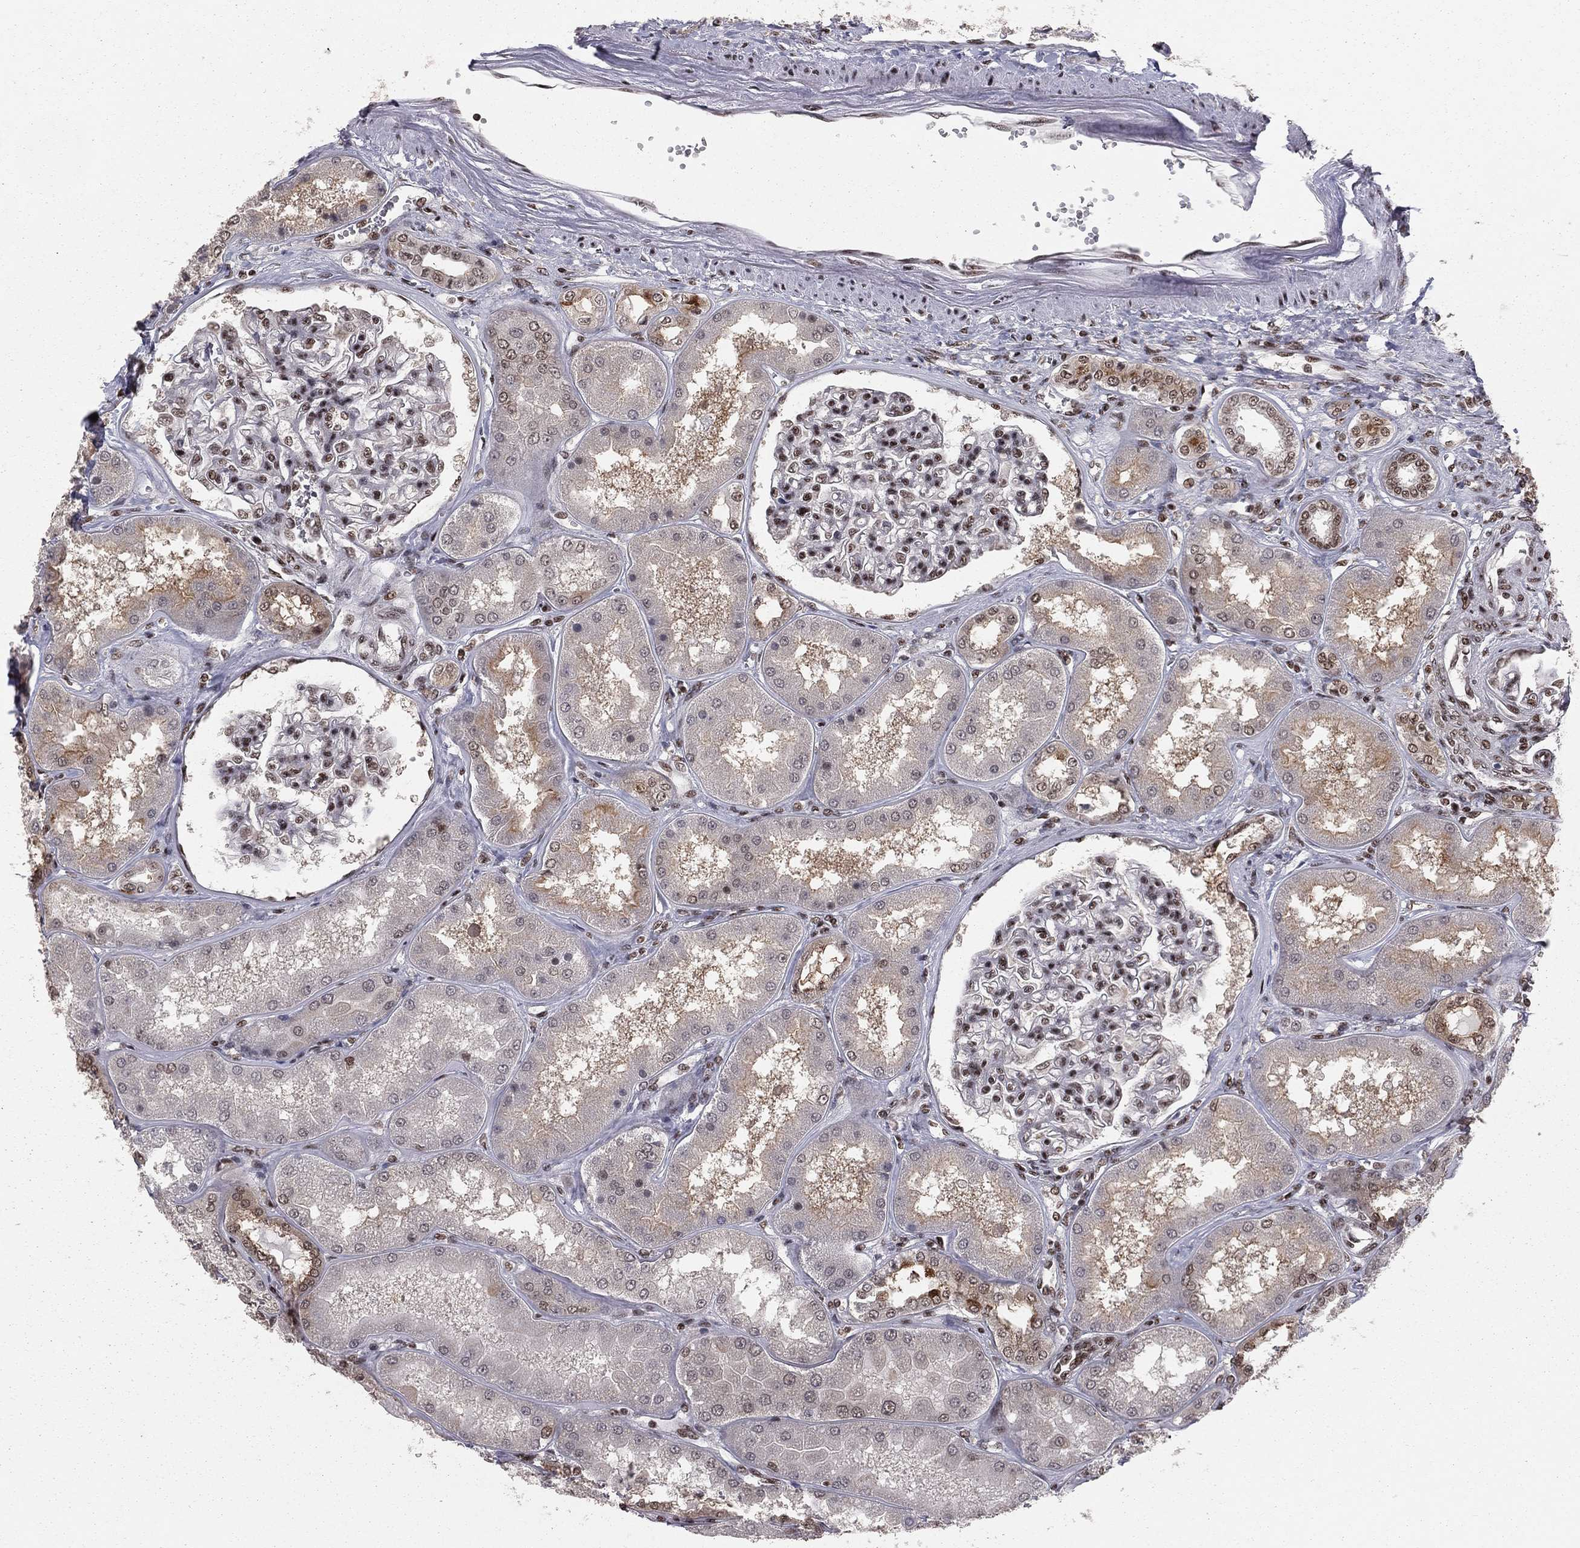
{"staining": {"intensity": "strong", "quantity": "25%-75%", "location": "nuclear"}, "tissue": "kidney", "cell_type": "Cells in glomeruli", "image_type": "normal", "snomed": [{"axis": "morphology", "description": "Normal tissue, NOS"}, {"axis": "topography", "description": "Kidney"}], "caption": "Kidney stained with immunohistochemistry (IHC) exhibits strong nuclear staining in about 25%-75% of cells in glomeruli.", "gene": "NFYB", "patient": {"sex": "female", "age": 56}}